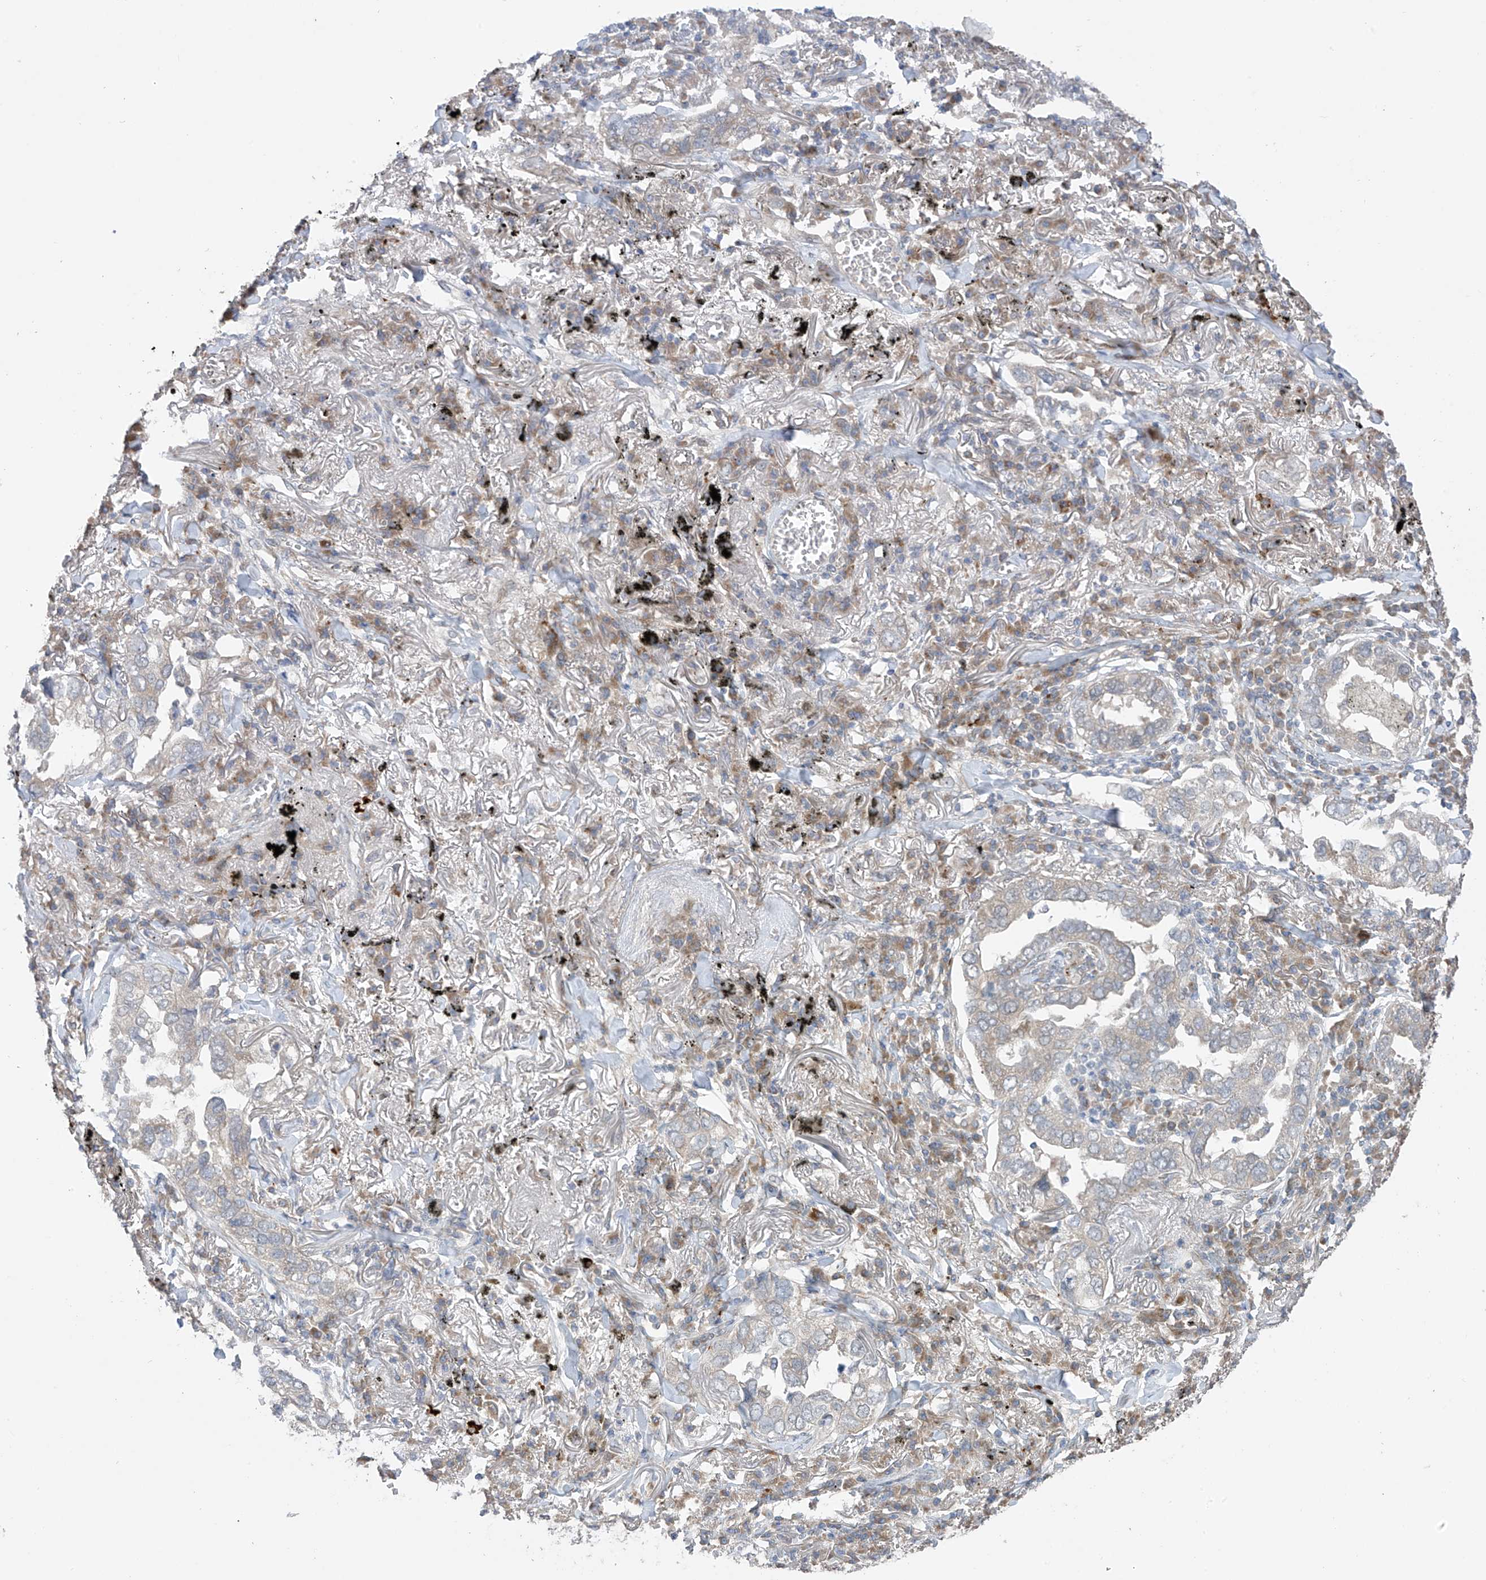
{"staining": {"intensity": "negative", "quantity": "none", "location": "none"}, "tissue": "lung cancer", "cell_type": "Tumor cells", "image_type": "cancer", "snomed": [{"axis": "morphology", "description": "Adenocarcinoma, NOS"}, {"axis": "topography", "description": "Lung"}], "caption": "A high-resolution histopathology image shows immunohistochemistry (IHC) staining of lung cancer, which exhibits no significant expression in tumor cells. (Immunohistochemistry, brightfield microscopy, high magnification).", "gene": "NALCN", "patient": {"sex": "male", "age": 65}}